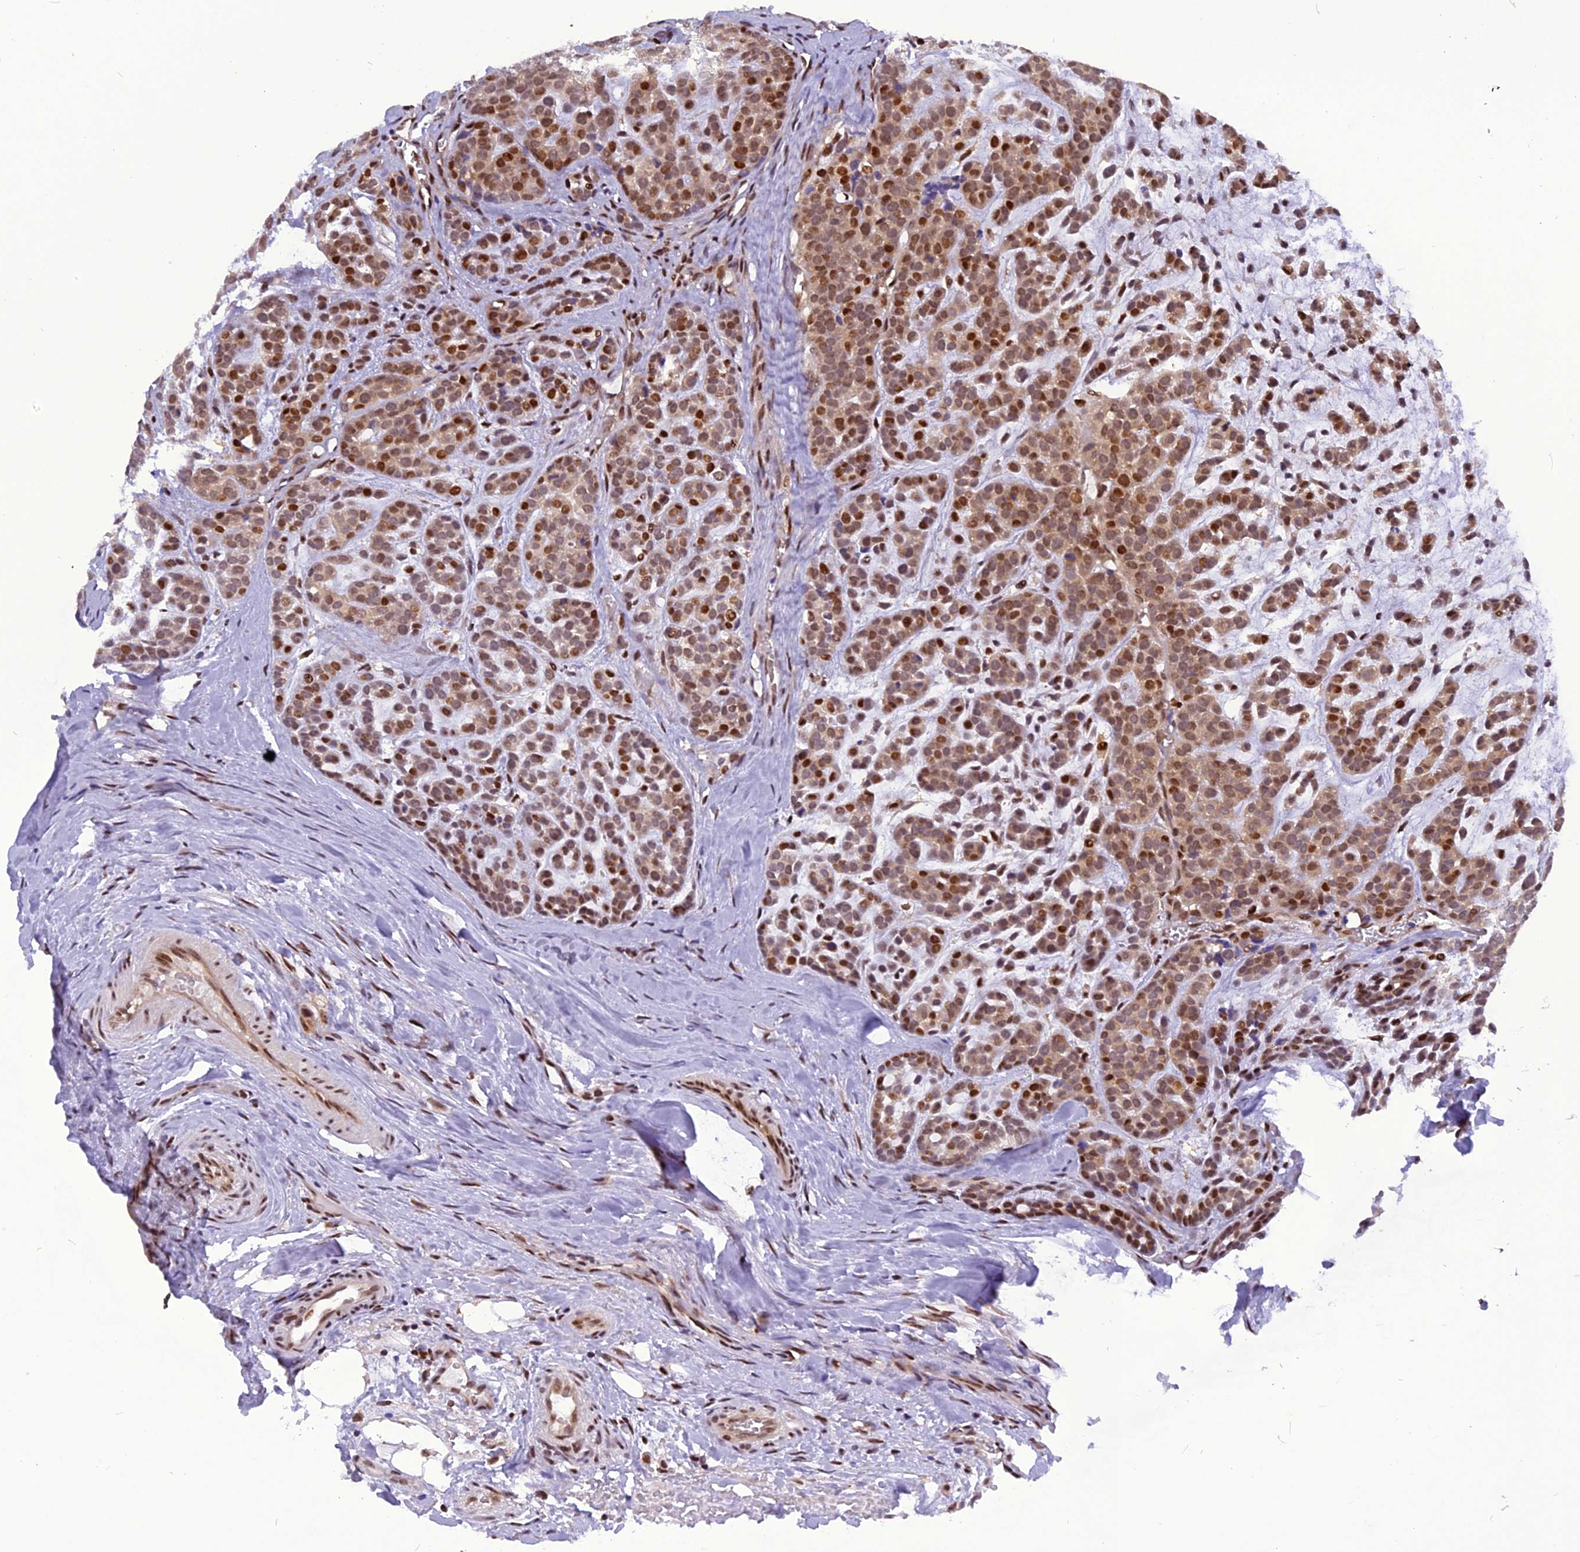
{"staining": {"intensity": "moderate", "quantity": ">75%", "location": "nuclear"}, "tissue": "head and neck cancer", "cell_type": "Tumor cells", "image_type": "cancer", "snomed": [{"axis": "morphology", "description": "Adenocarcinoma, NOS"}, {"axis": "morphology", "description": "Adenoma, NOS"}, {"axis": "topography", "description": "Head-Neck"}], "caption": "Human head and neck adenocarcinoma stained for a protein (brown) displays moderate nuclear positive expression in about >75% of tumor cells.", "gene": "RABGGTA", "patient": {"sex": "female", "age": 55}}